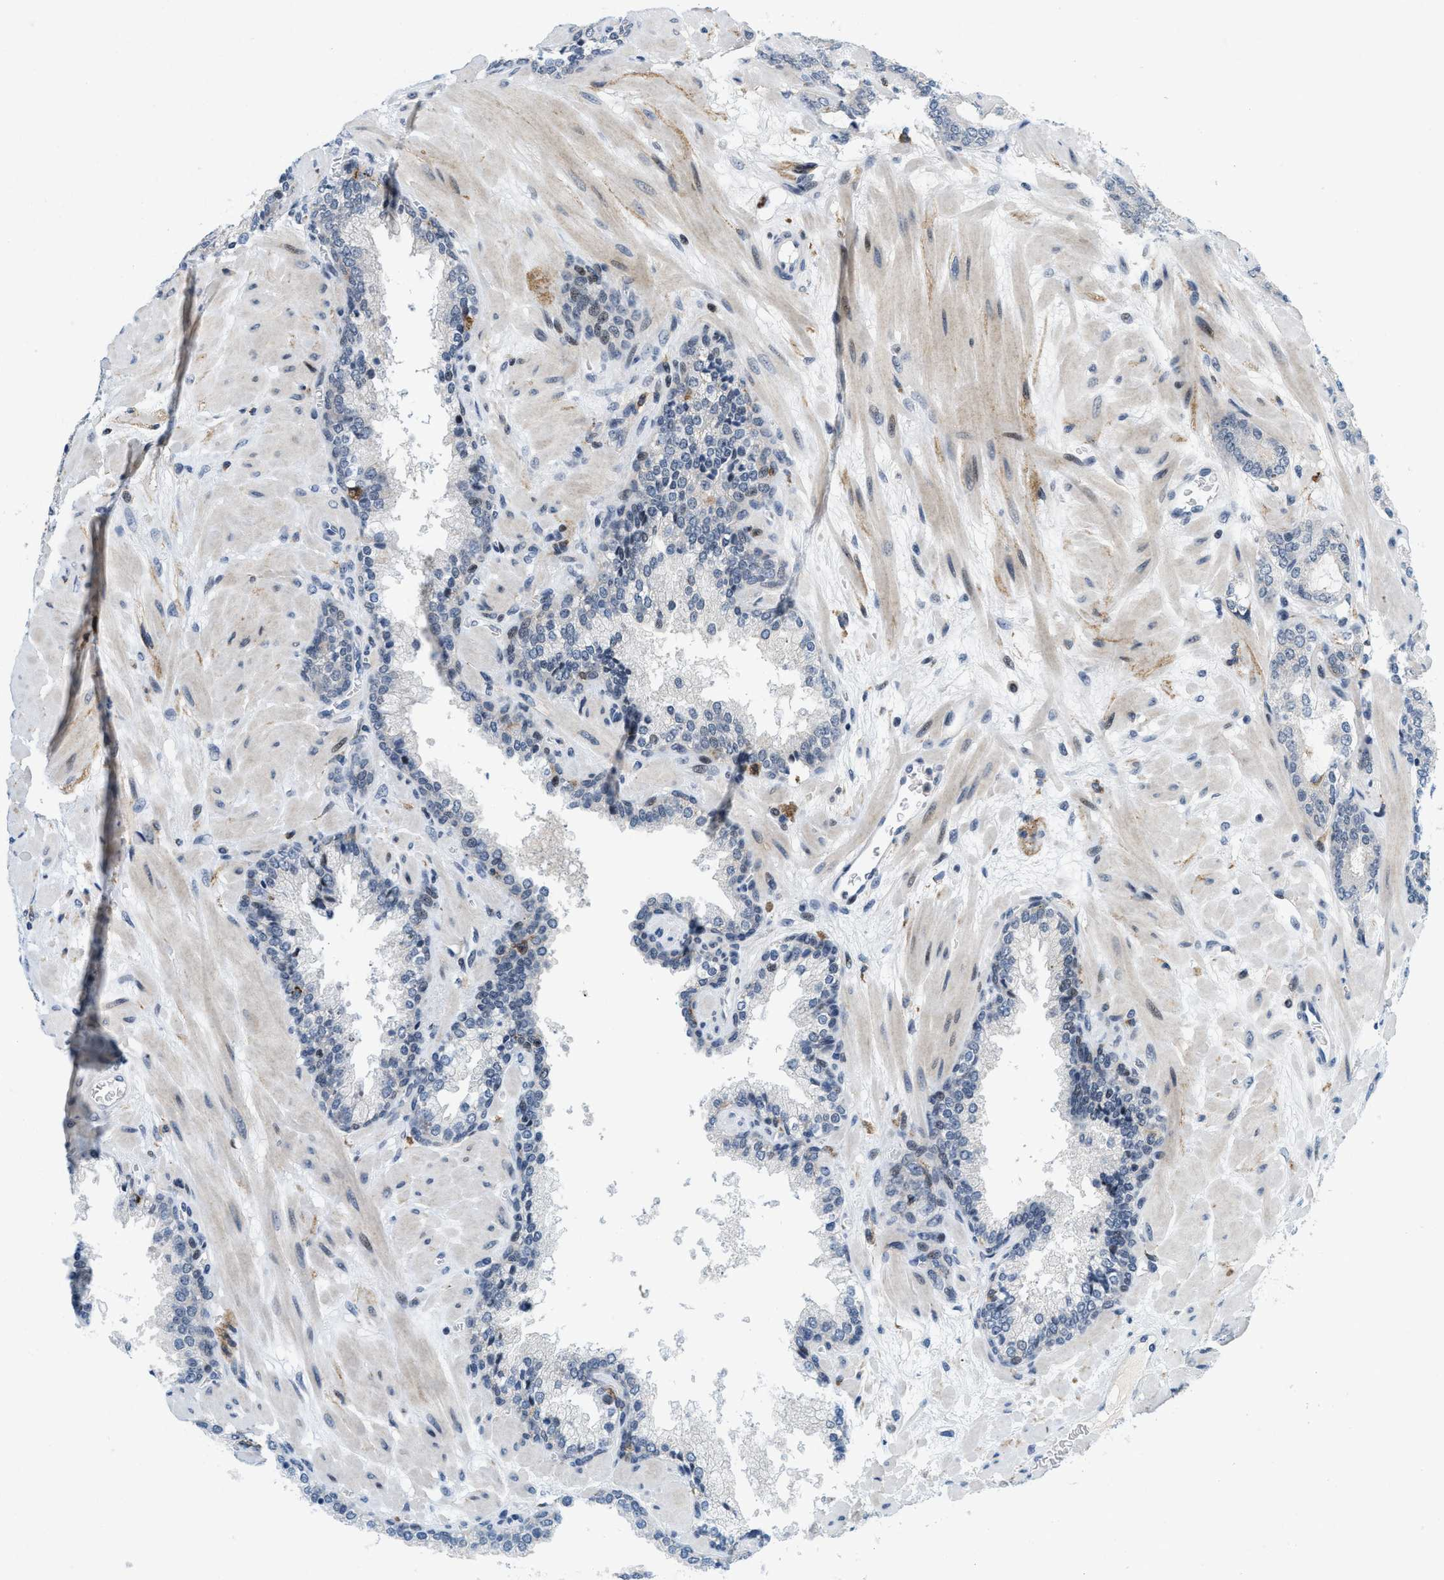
{"staining": {"intensity": "negative", "quantity": "none", "location": "none"}, "tissue": "prostate cancer", "cell_type": "Tumor cells", "image_type": "cancer", "snomed": [{"axis": "morphology", "description": "Adenocarcinoma, Low grade"}, {"axis": "topography", "description": "Prostate"}], "caption": "There is no significant staining in tumor cells of adenocarcinoma (low-grade) (prostate). (DAB immunohistochemistry (IHC) with hematoxylin counter stain).", "gene": "ING1", "patient": {"sex": "male", "age": 63}}